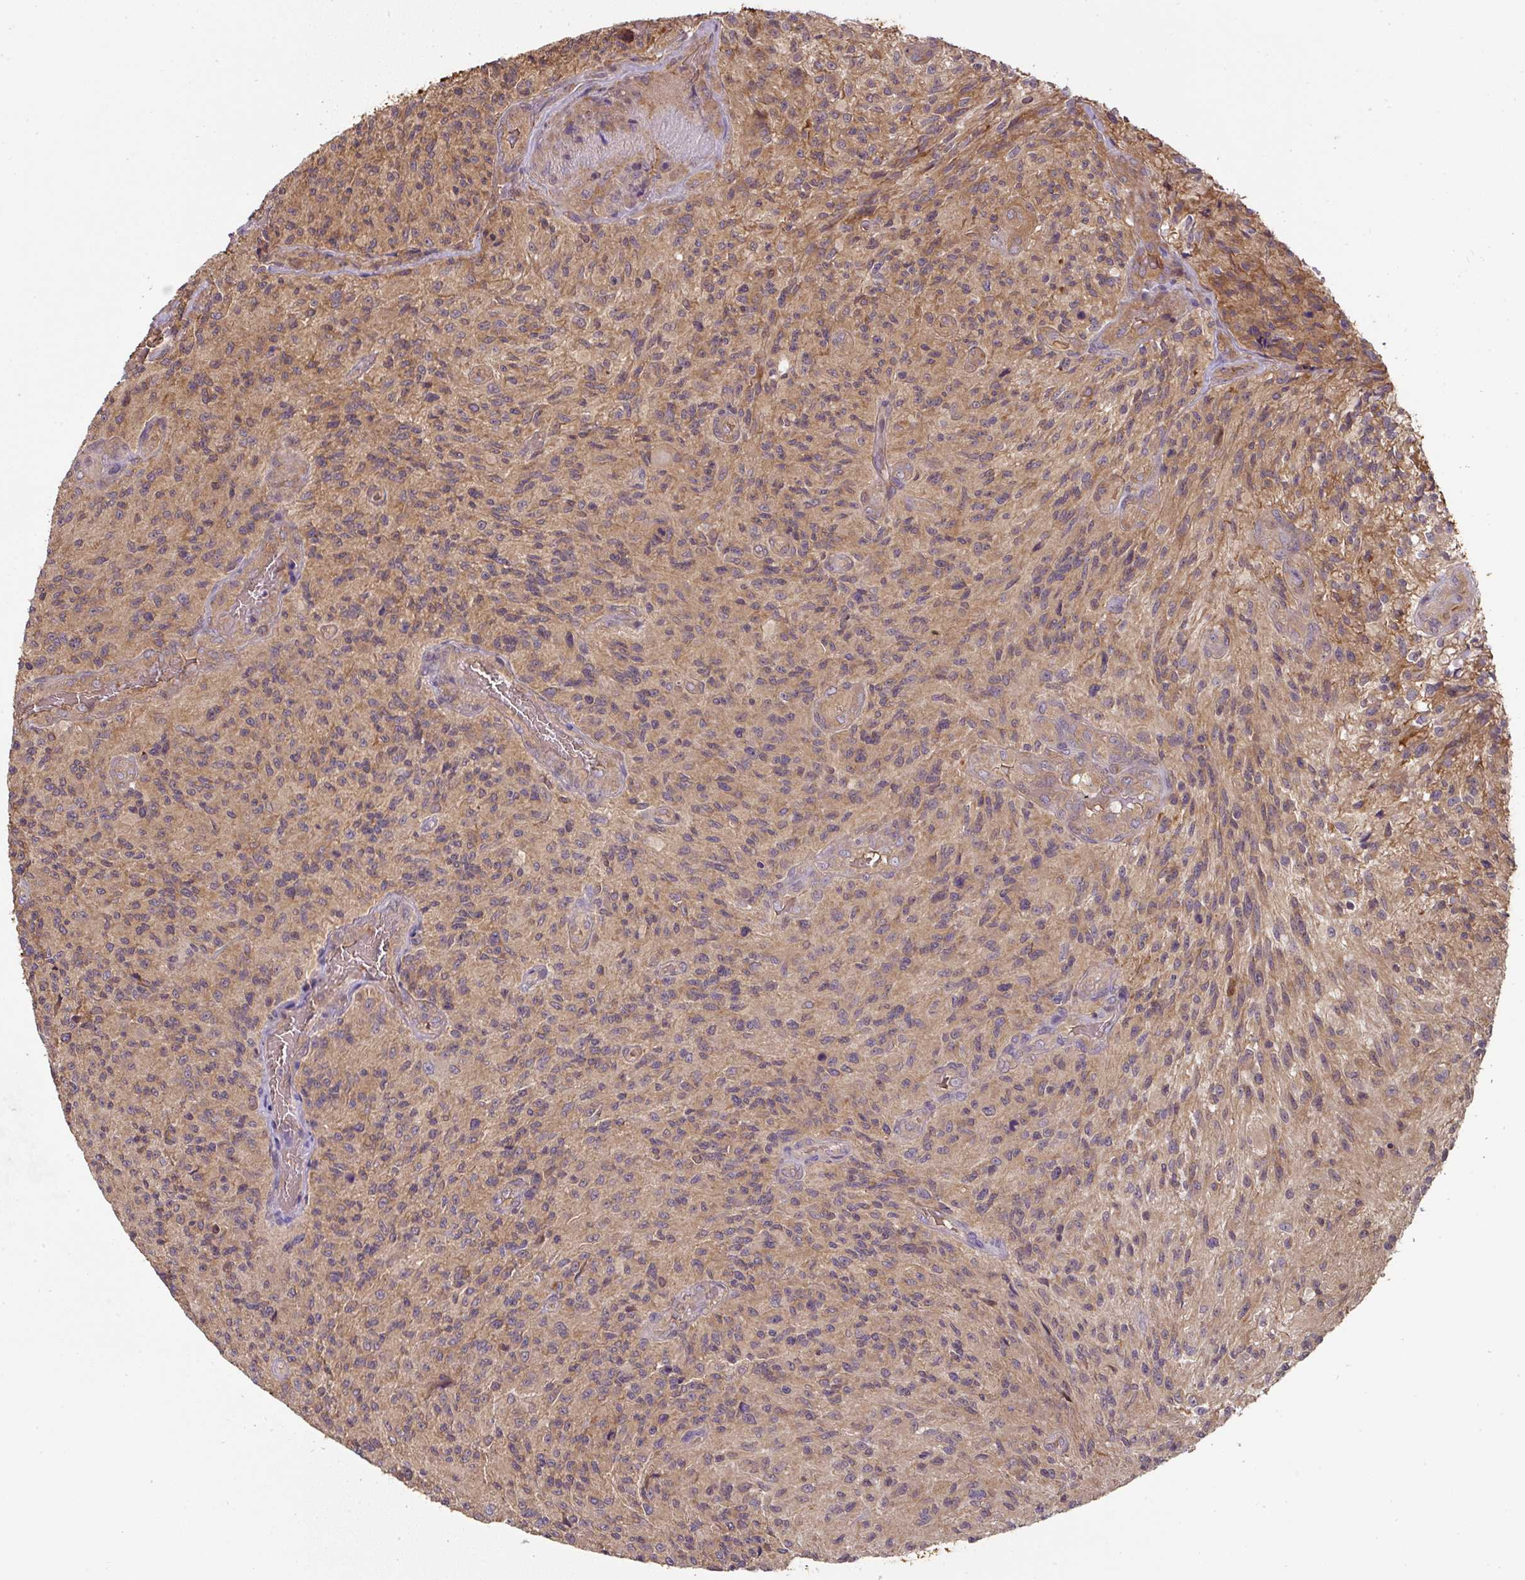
{"staining": {"intensity": "weak", "quantity": "25%-75%", "location": "cytoplasmic/membranous"}, "tissue": "glioma", "cell_type": "Tumor cells", "image_type": "cancer", "snomed": [{"axis": "morphology", "description": "Normal tissue, NOS"}, {"axis": "morphology", "description": "Glioma, malignant, High grade"}, {"axis": "topography", "description": "Cerebral cortex"}], "caption": "Protein analysis of glioma tissue demonstrates weak cytoplasmic/membranous staining in approximately 25%-75% of tumor cells.", "gene": "ST13", "patient": {"sex": "male", "age": 56}}